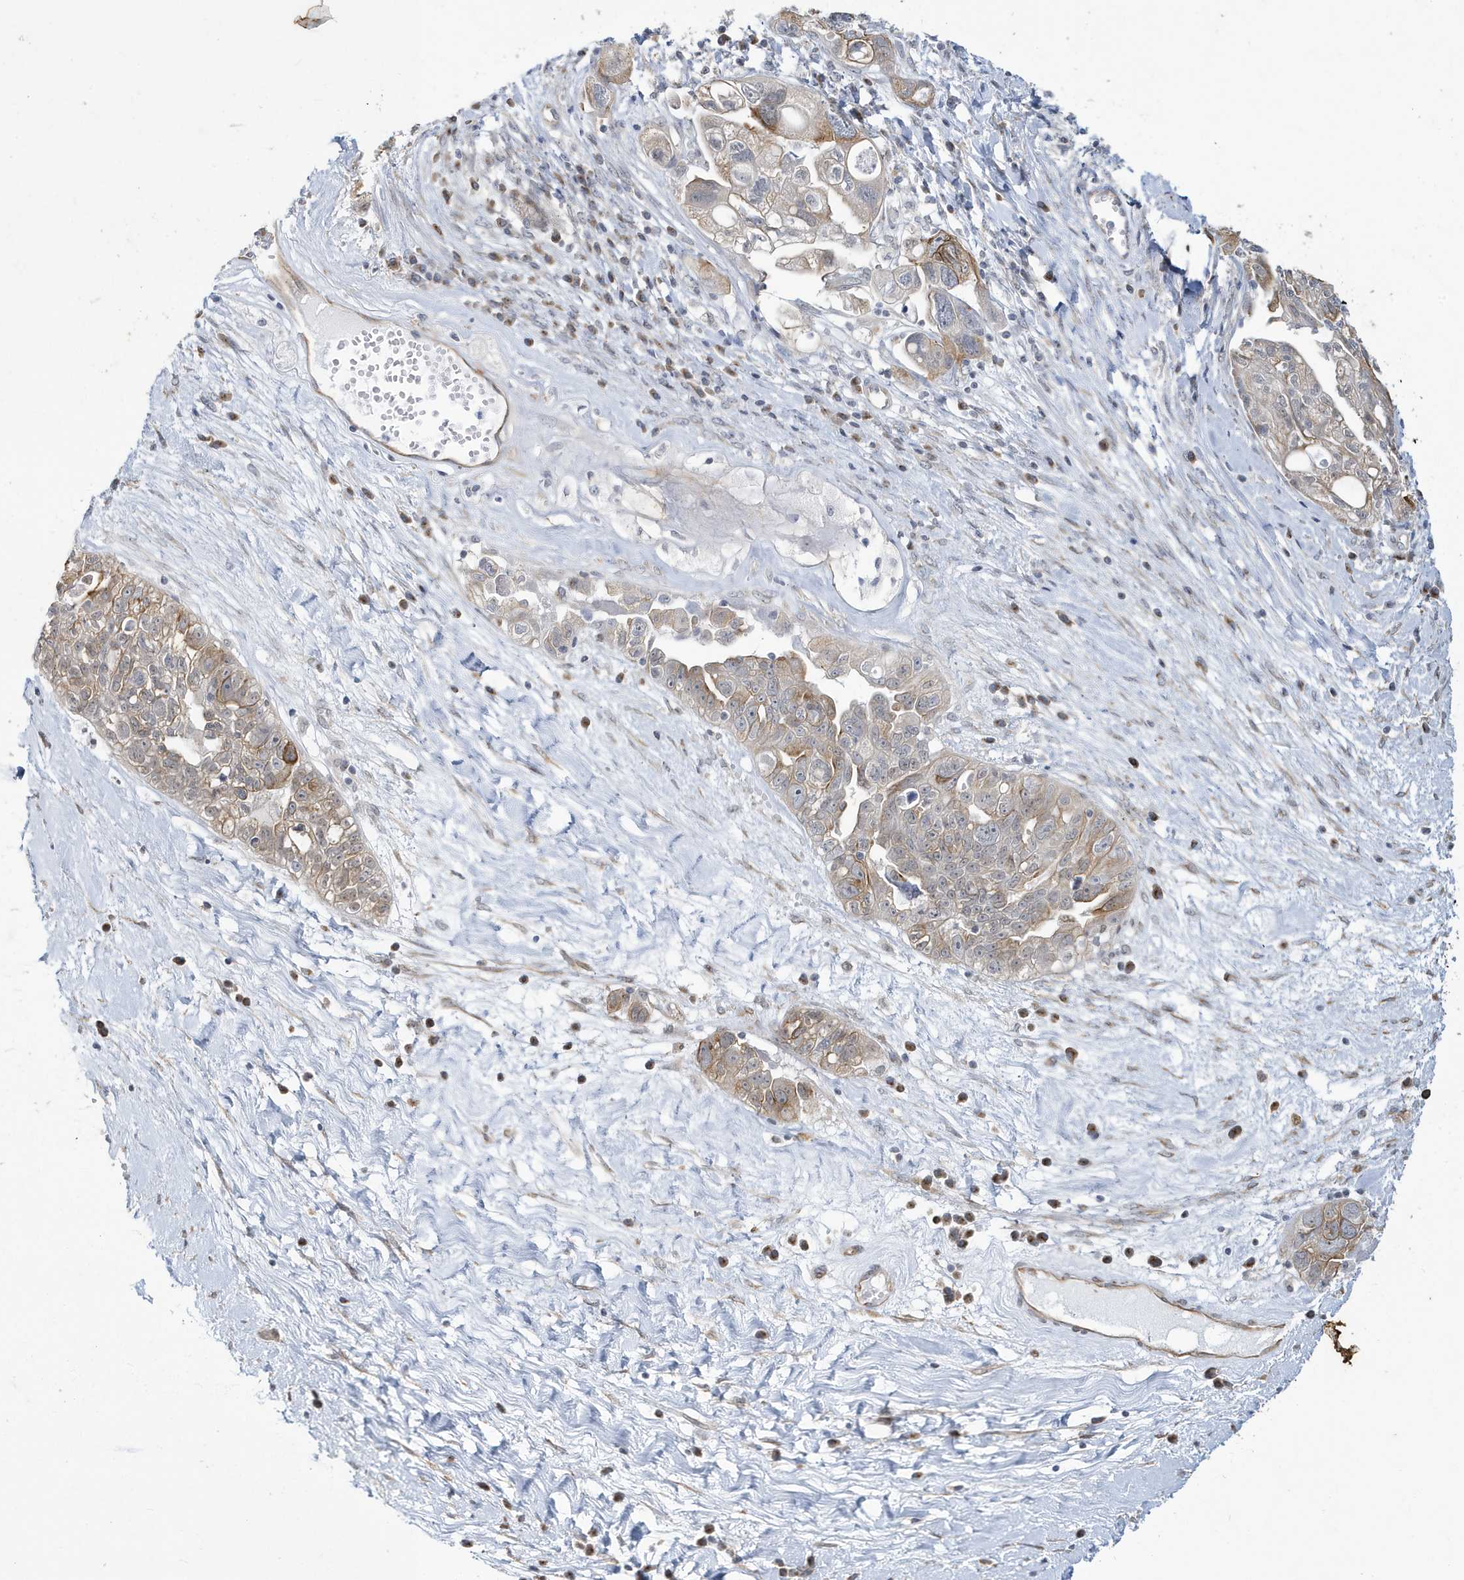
{"staining": {"intensity": "weak", "quantity": "<25%", "location": "cytoplasmic/membranous,nuclear"}, "tissue": "ovarian cancer", "cell_type": "Tumor cells", "image_type": "cancer", "snomed": [{"axis": "morphology", "description": "Carcinoma, NOS"}, {"axis": "morphology", "description": "Cystadenocarcinoma, serous, NOS"}, {"axis": "topography", "description": "Ovary"}], "caption": "Ovarian serous cystadenocarcinoma was stained to show a protein in brown. There is no significant expression in tumor cells.", "gene": "ZNF654", "patient": {"sex": "female", "age": 69}}